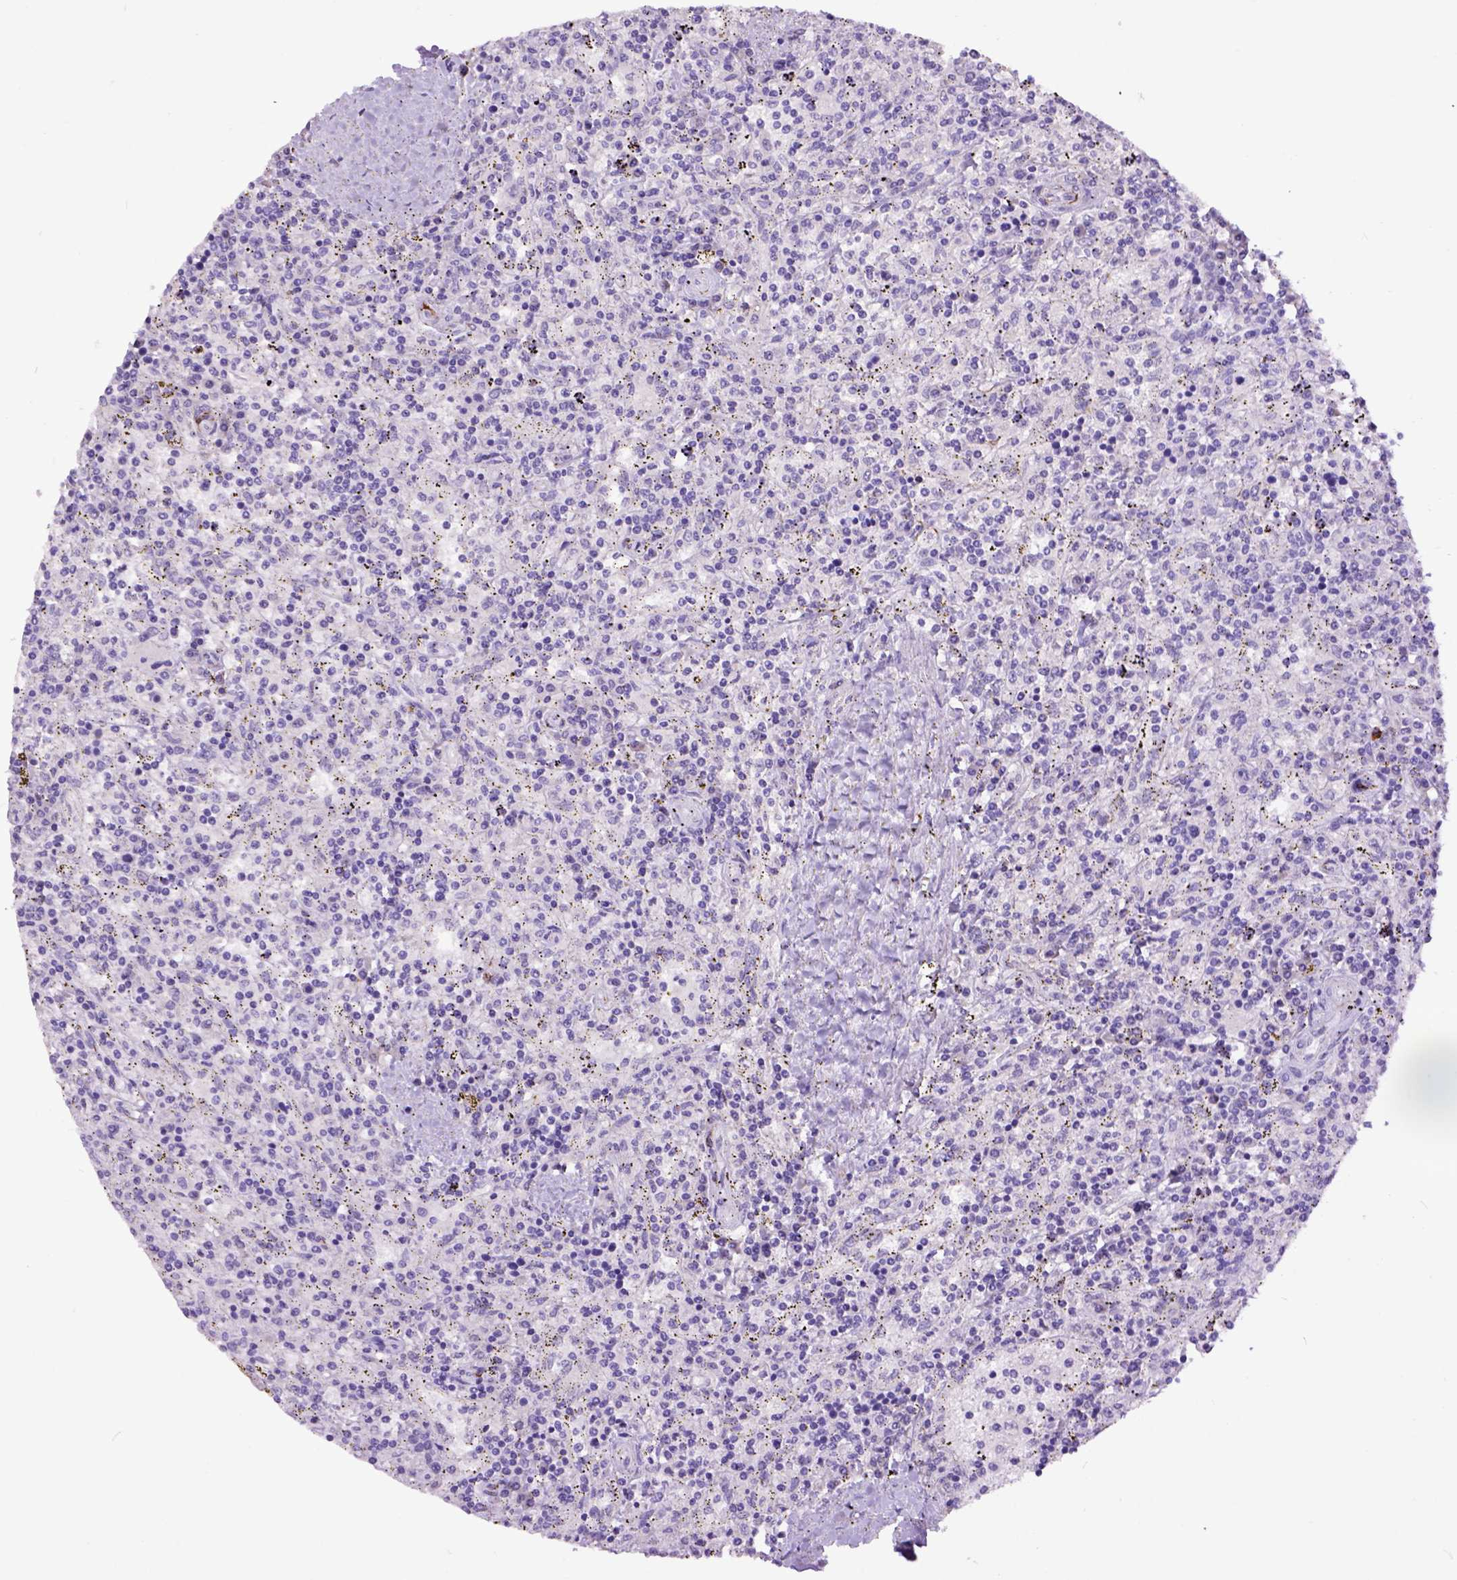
{"staining": {"intensity": "negative", "quantity": "none", "location": "none"}, "tissue": "lymphoma", "cell_type": "Tumor cells", "image_type": "cancer", "snomed": [{"axis": "morphology", "description": "Malignant lymphoma, non-Hodgkin's type, Low grade"}, {"axis": "topography", "description": "Spleen"}], "caption": "DAB (3,3'-diaminobenzidine) immunohistochemical staining of malignant lymphoma, non-Hodgkin's type (low-grade) displays no significant positivity in tumor cells. The staining is performed using DAB brown chromogen with nuclei counter-stained in using hematoxylin.", "gene": "RAB25", "patient": {"sex": "male", "age": 62}}